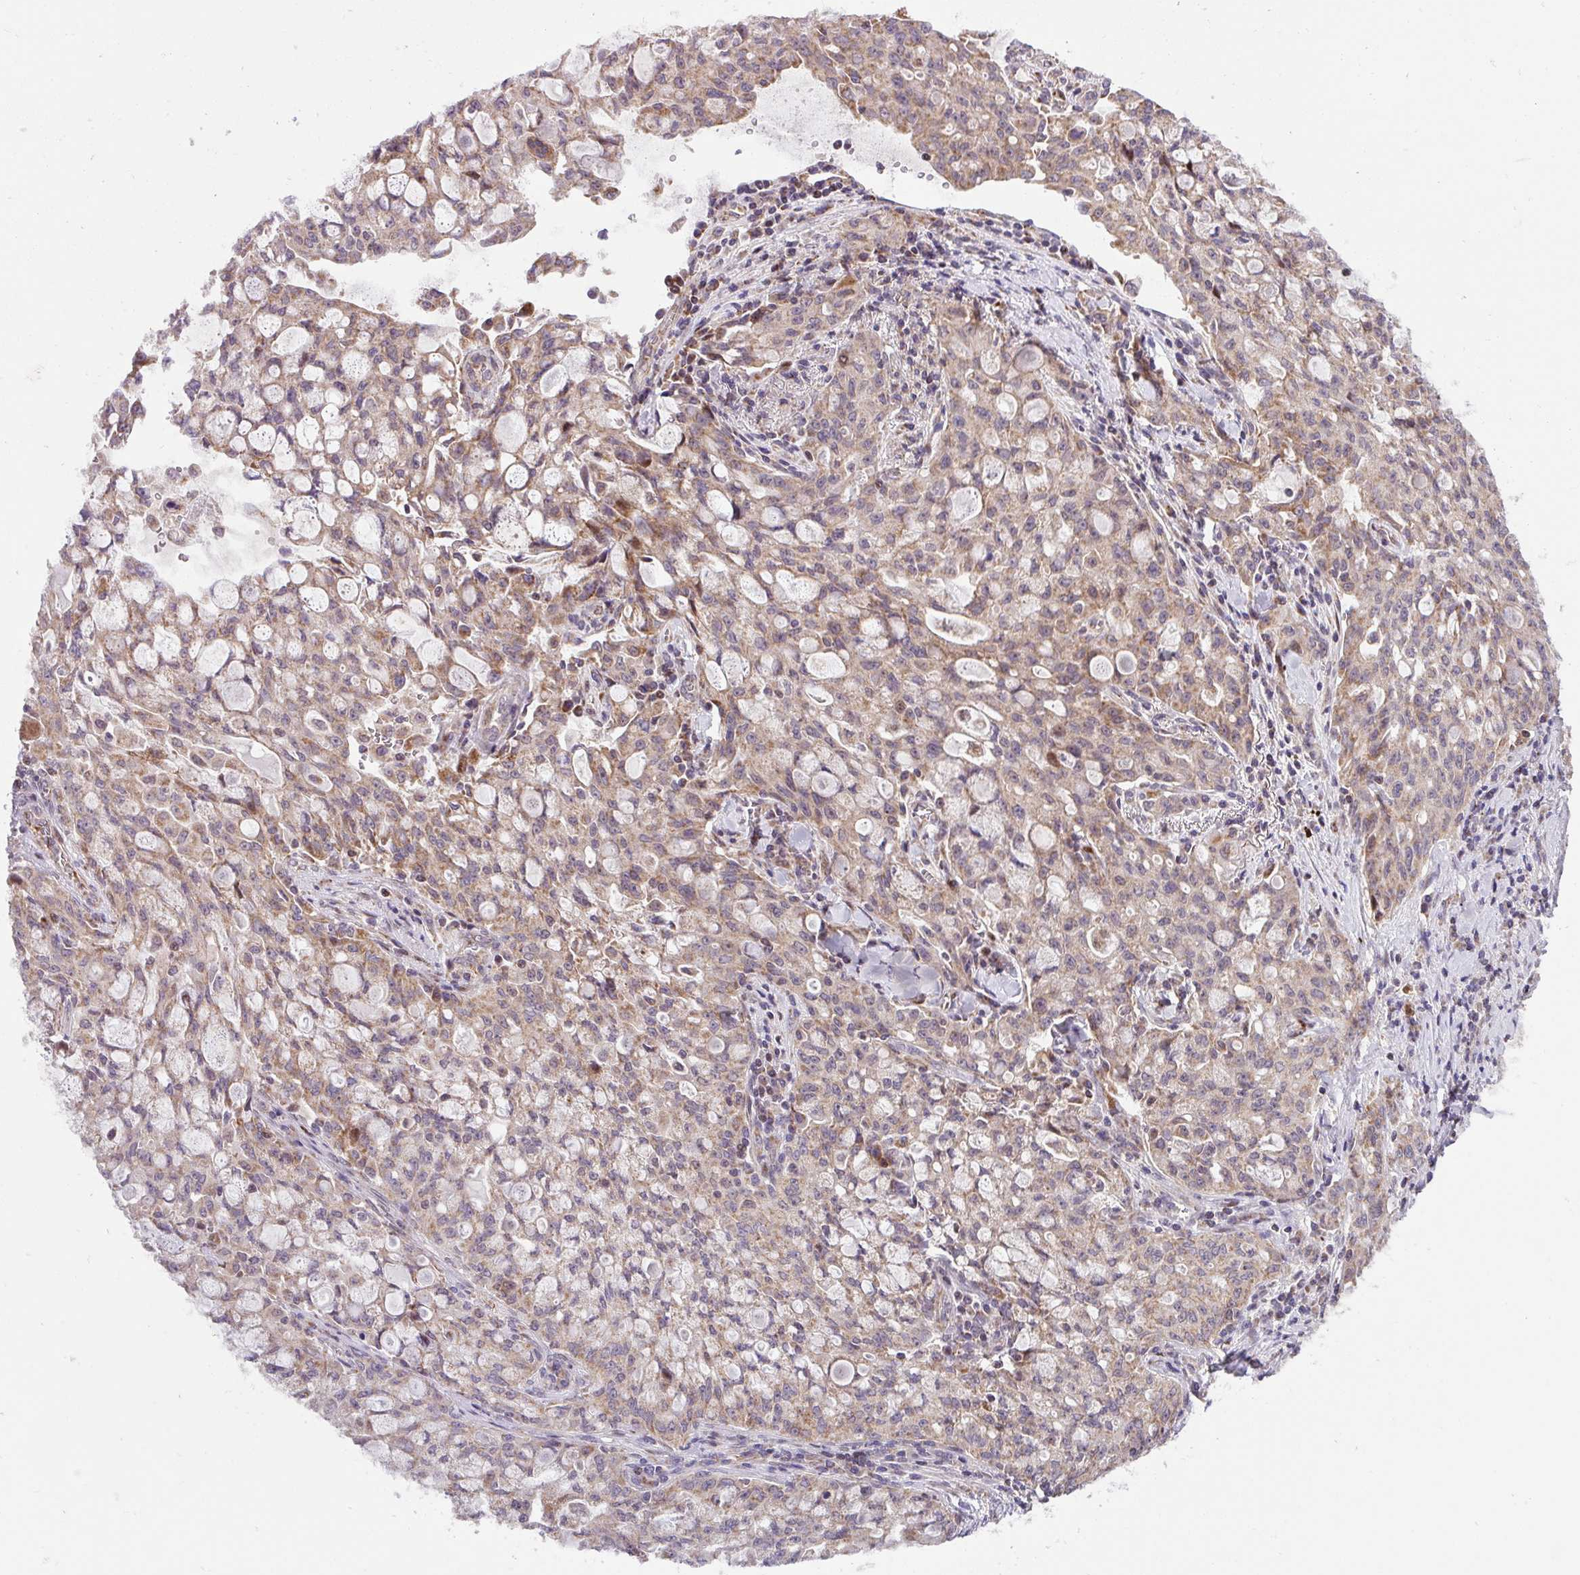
{"staining": {"intensity": "moderate", "quantity": "<25%", "location": "cytoplasmic/membranous"}, "tissue": "lung cancer", "cell_type": "Tumor cells", "image_type": "cancer", "snomed": [{"axis": "morphology", "description": "Adenocarcinoma, NOS"}, {"axis": "topography", "description": "Lung"}], "caption": "Adenocarcinoma (lung) stained for a protein shows moderate cytoplasmic/membranous positivity in tumor cells. (DAB (3,3'-diaminobenzidine) = brown stain, brightfield microscopy at high magnification).", "gene": "SARS2", "patient": {"sex": "female", "age": 44}}